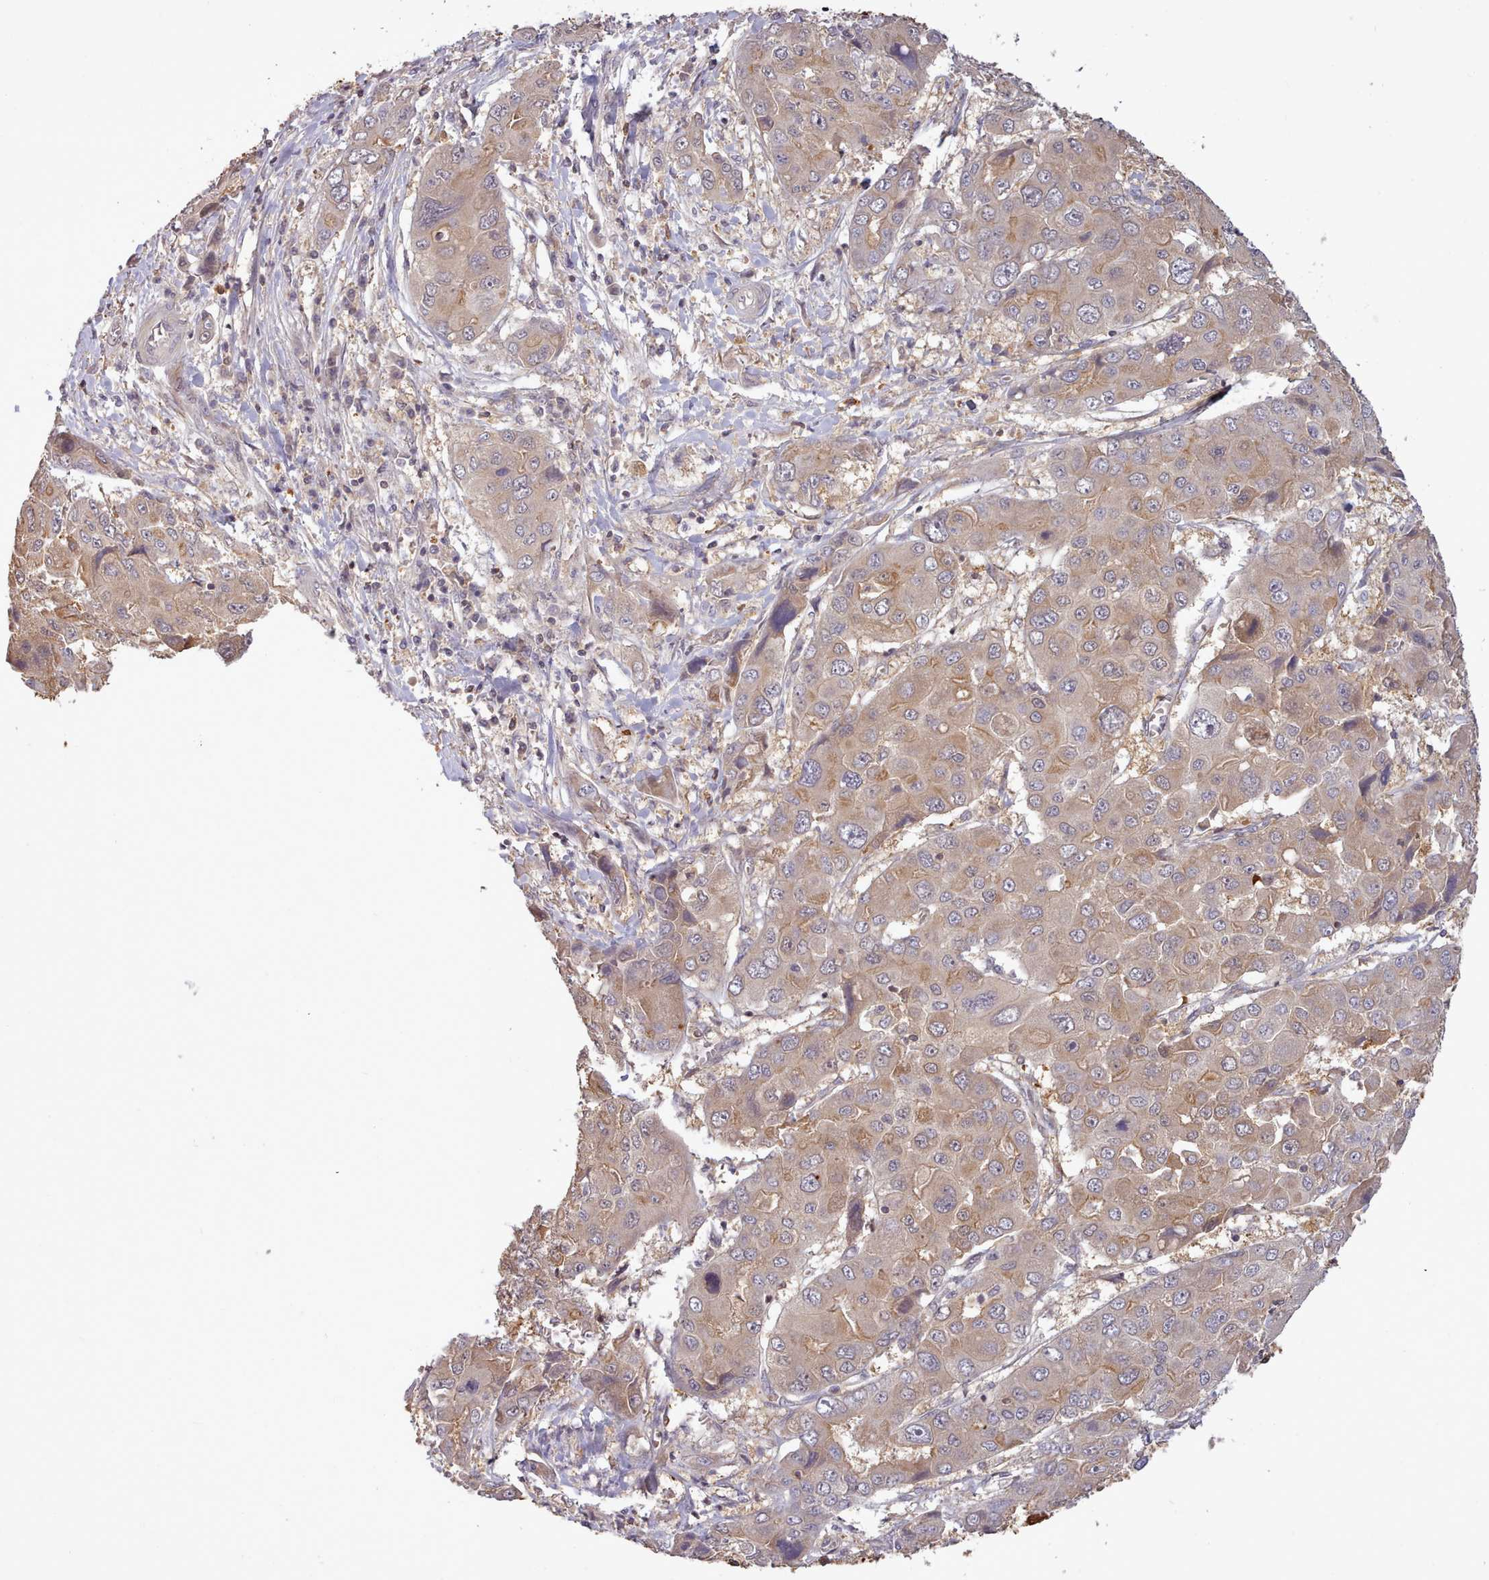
{"staining": {"intensity": "moderate", "quantity": ">75%", "location": "cytoplasmic/membranous"}, "tissue": "liver cancer", "cell_type": "Tumor cells", "image_type": "cancer", "snomed": [{"axis": "morphology", "description": "Cholangiocarcinoma"}, {"axis": "topography", "description": "Liver"}], "caption": "Tumor cells show moderate cytoplasmic/membranous expression in about >75% of cells in liver cancer (cholangiocarcinoma). (DAB (3,3'-diaminobenzidine) = brown stain, brightfield microscopy at high magnification).", "gene": "ARL17A", "patient": {"sex": "male", "age": 67}}